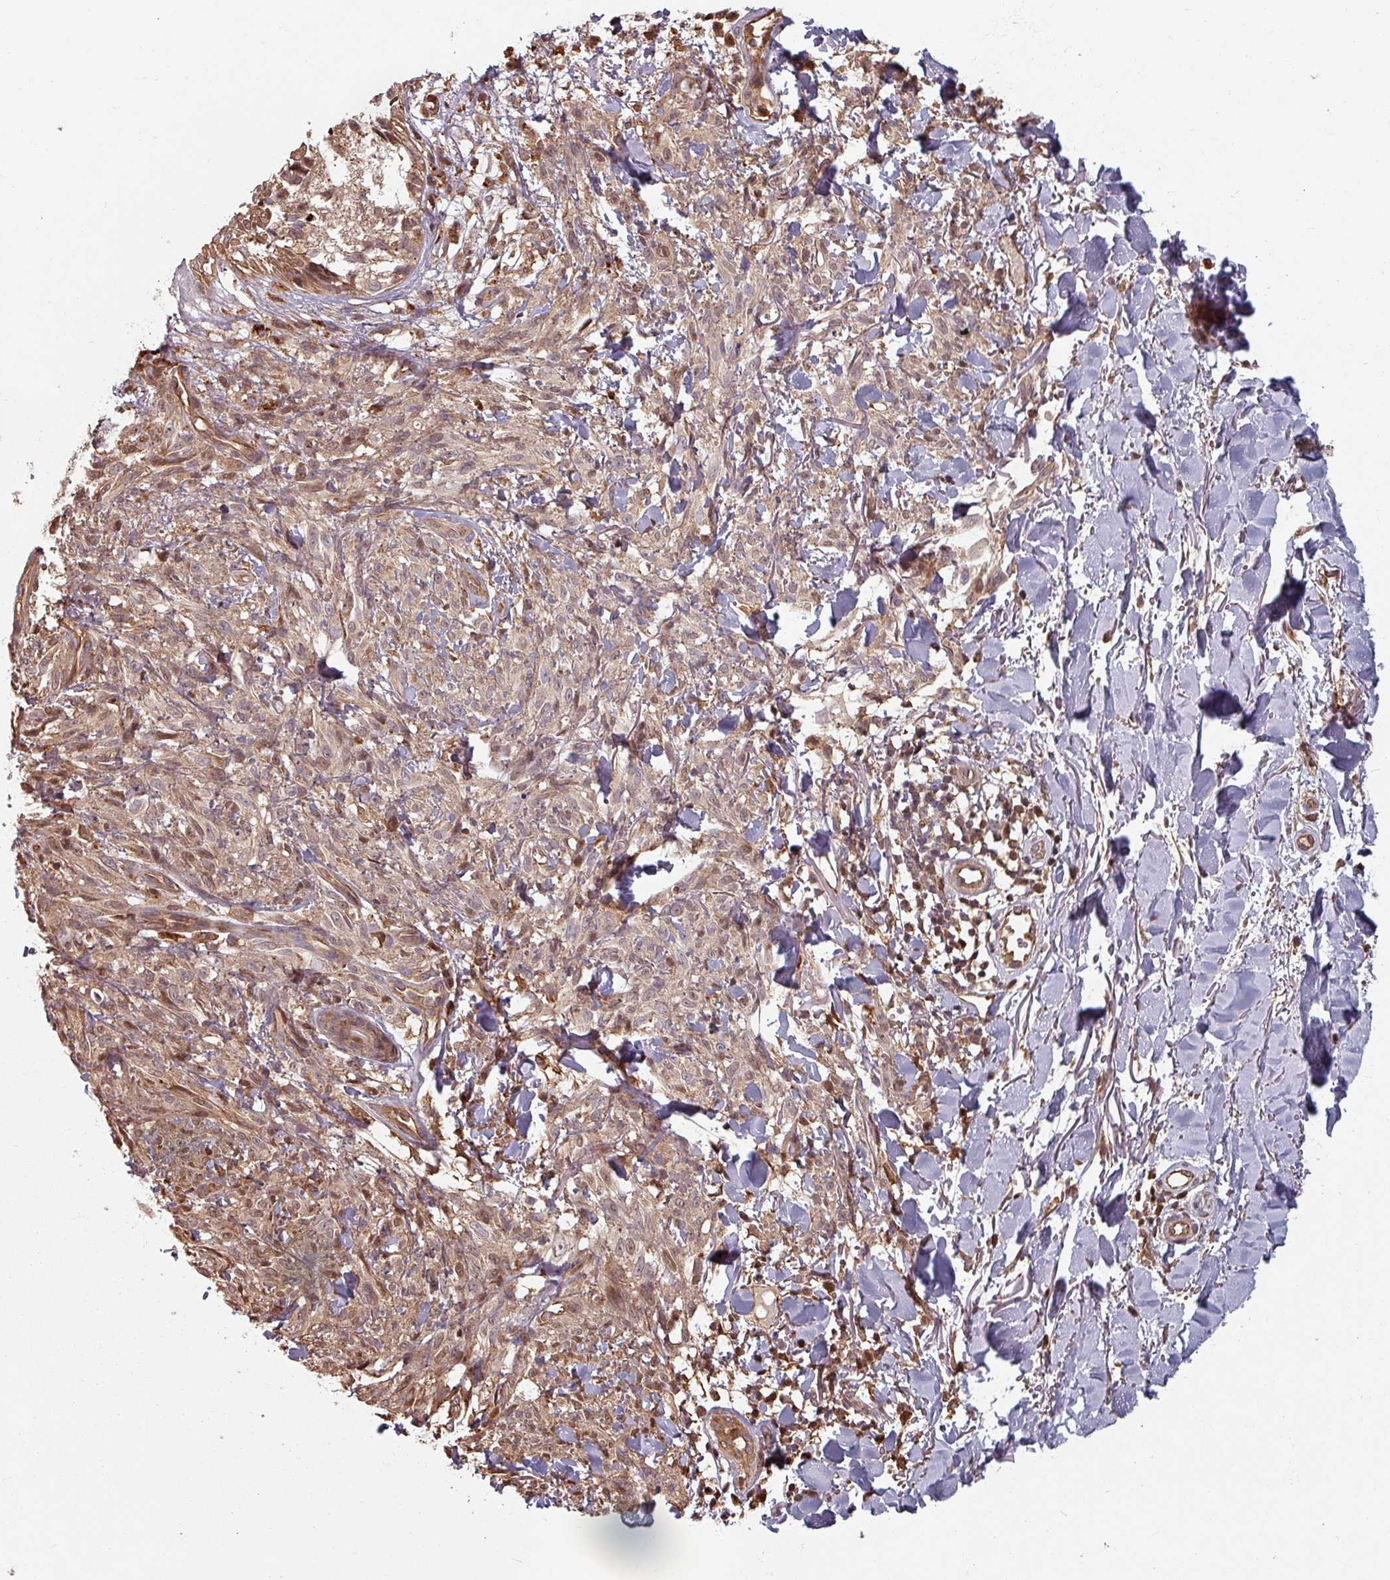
{"staining": {"intensity": "weak", "quantity": "25%-75%", "location": "cytoplasmic/membranous,nuclear"}, "tissue": "melanoma", "cell_type": "Tumor cells", "image_type": "cancer", "snomed": [{"axis": "morphology", "description": "Malignant melanoma, NOS"}, {"axis": "topography", "description": "Skin of forearm"}], "caption": "The immunohistochemical stain labels weak cytoplasmic/membranous and nuclear positivity in tumor cells of malignant melanoma tissue.", "gene": "EID1", "patient": {"sex": "female", "age": 65}}